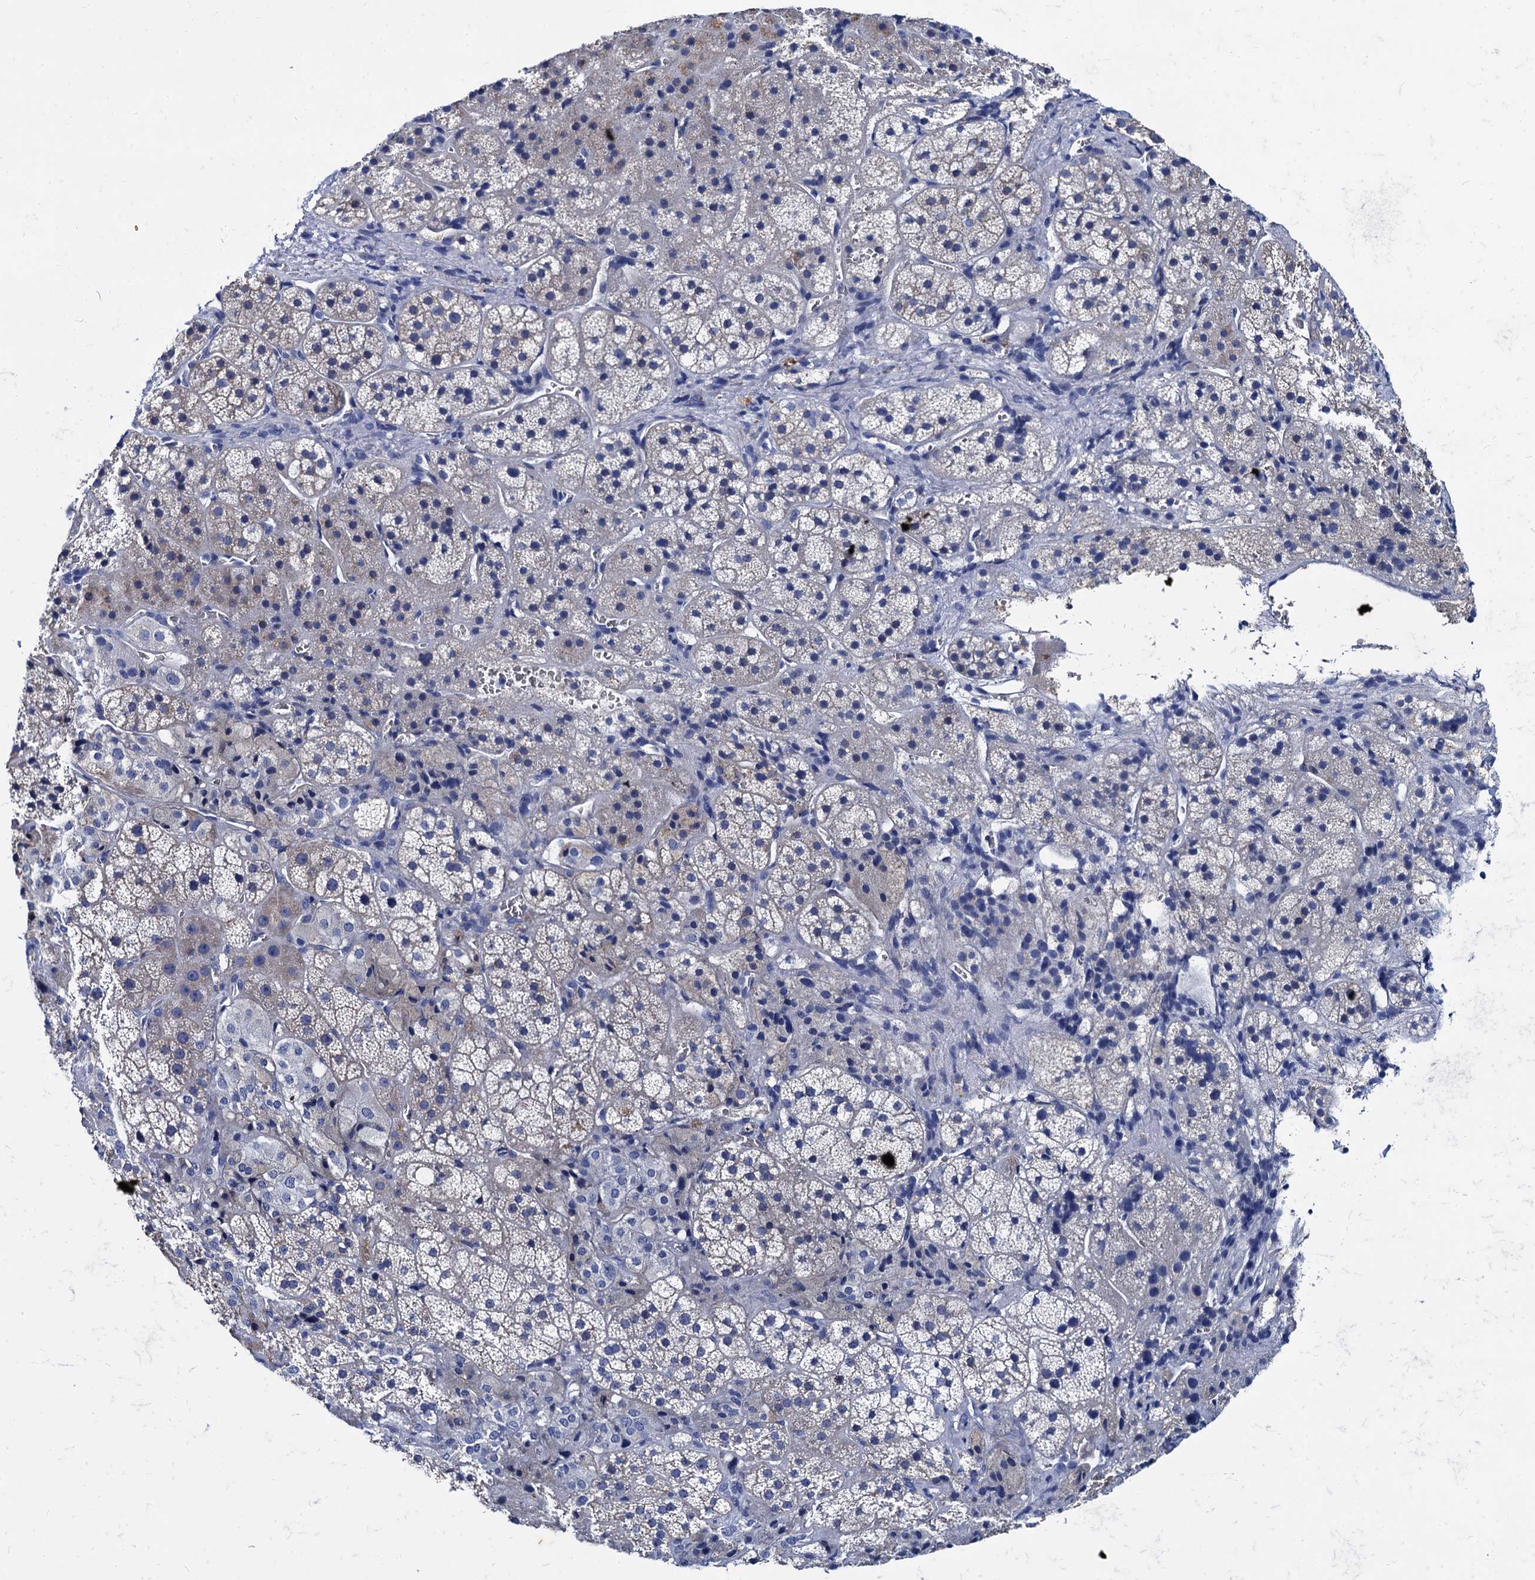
{"staining": {"intensity": "weak", "quantity": "<25%", "location": "cytoplasmic/membranous"}, "tissue": "adrenal gland", "cell_type": "Glandular cells", "image_type": "normal", "snomed": [{"axis": "morphology", "description": "Normal tissue, NOS"}, {"axis": "topography", "description": "Adrenal gland"}], "caption": "An image of adrenal gland stained for a protein exhibits no brown staining in glandular cells. (Brightfield microscopy of DAB (3,3'-diaminobenzidine) immunohistochemistry at high magnification).", "gene": "TMEM72", "patient": {"sex": "female", "age": 44}}